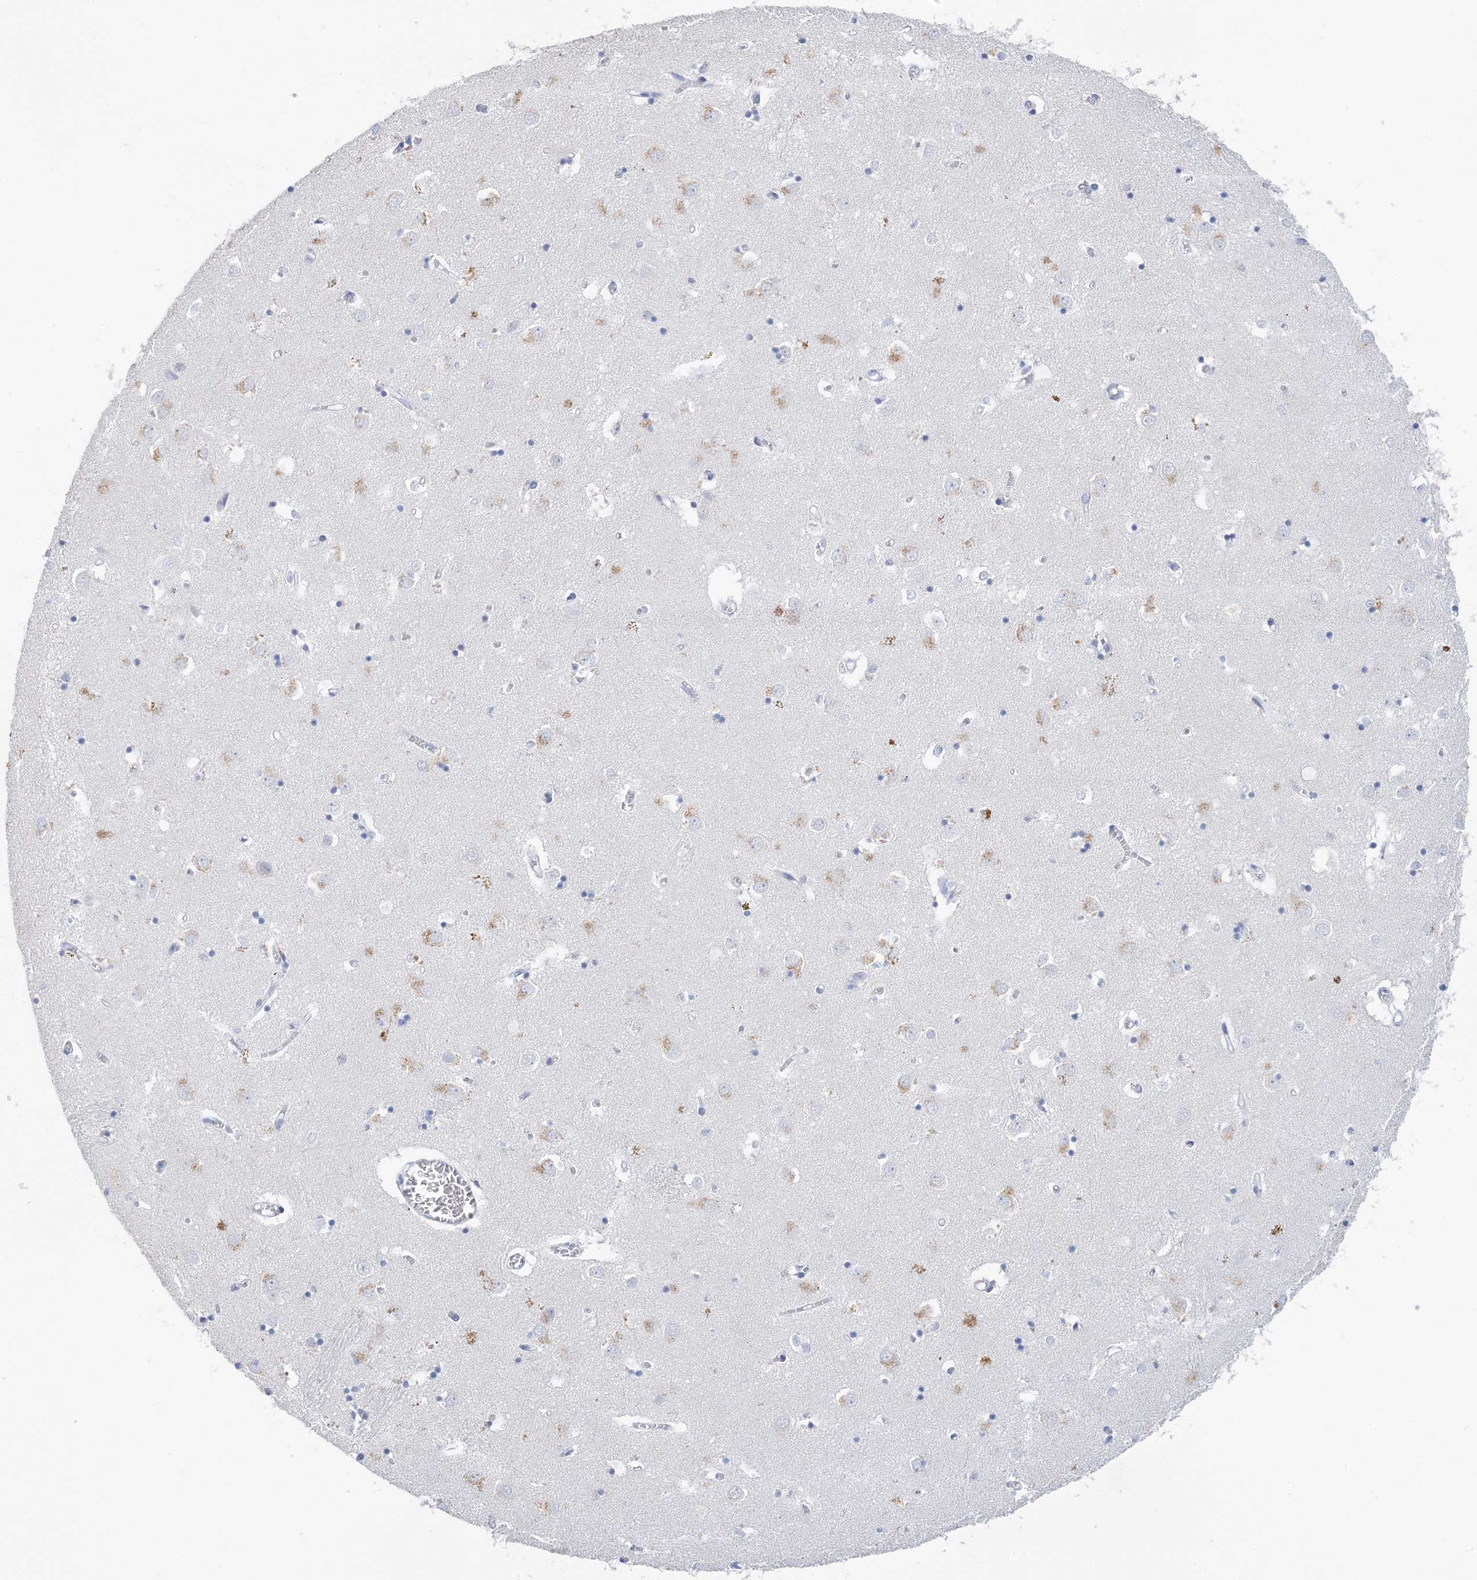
{"staining": {"intensity": "negative", "quantity": "none", "location": "none"}, "tissue": "caudate", "cell_type": "Glial cells", "image_type": "normal", "snomed": [{"axis": "morphology", "description": "Normal tissue, NOS"}, {"axis": "topography", "description": "Lateral ventricle wall"}], "caption": "Immunohistochemical staining of benign human caudate exhibits no significant expression in glial cells.", "gene": "SH3YL1", "patient": {"sex": "male", "age": 70}}